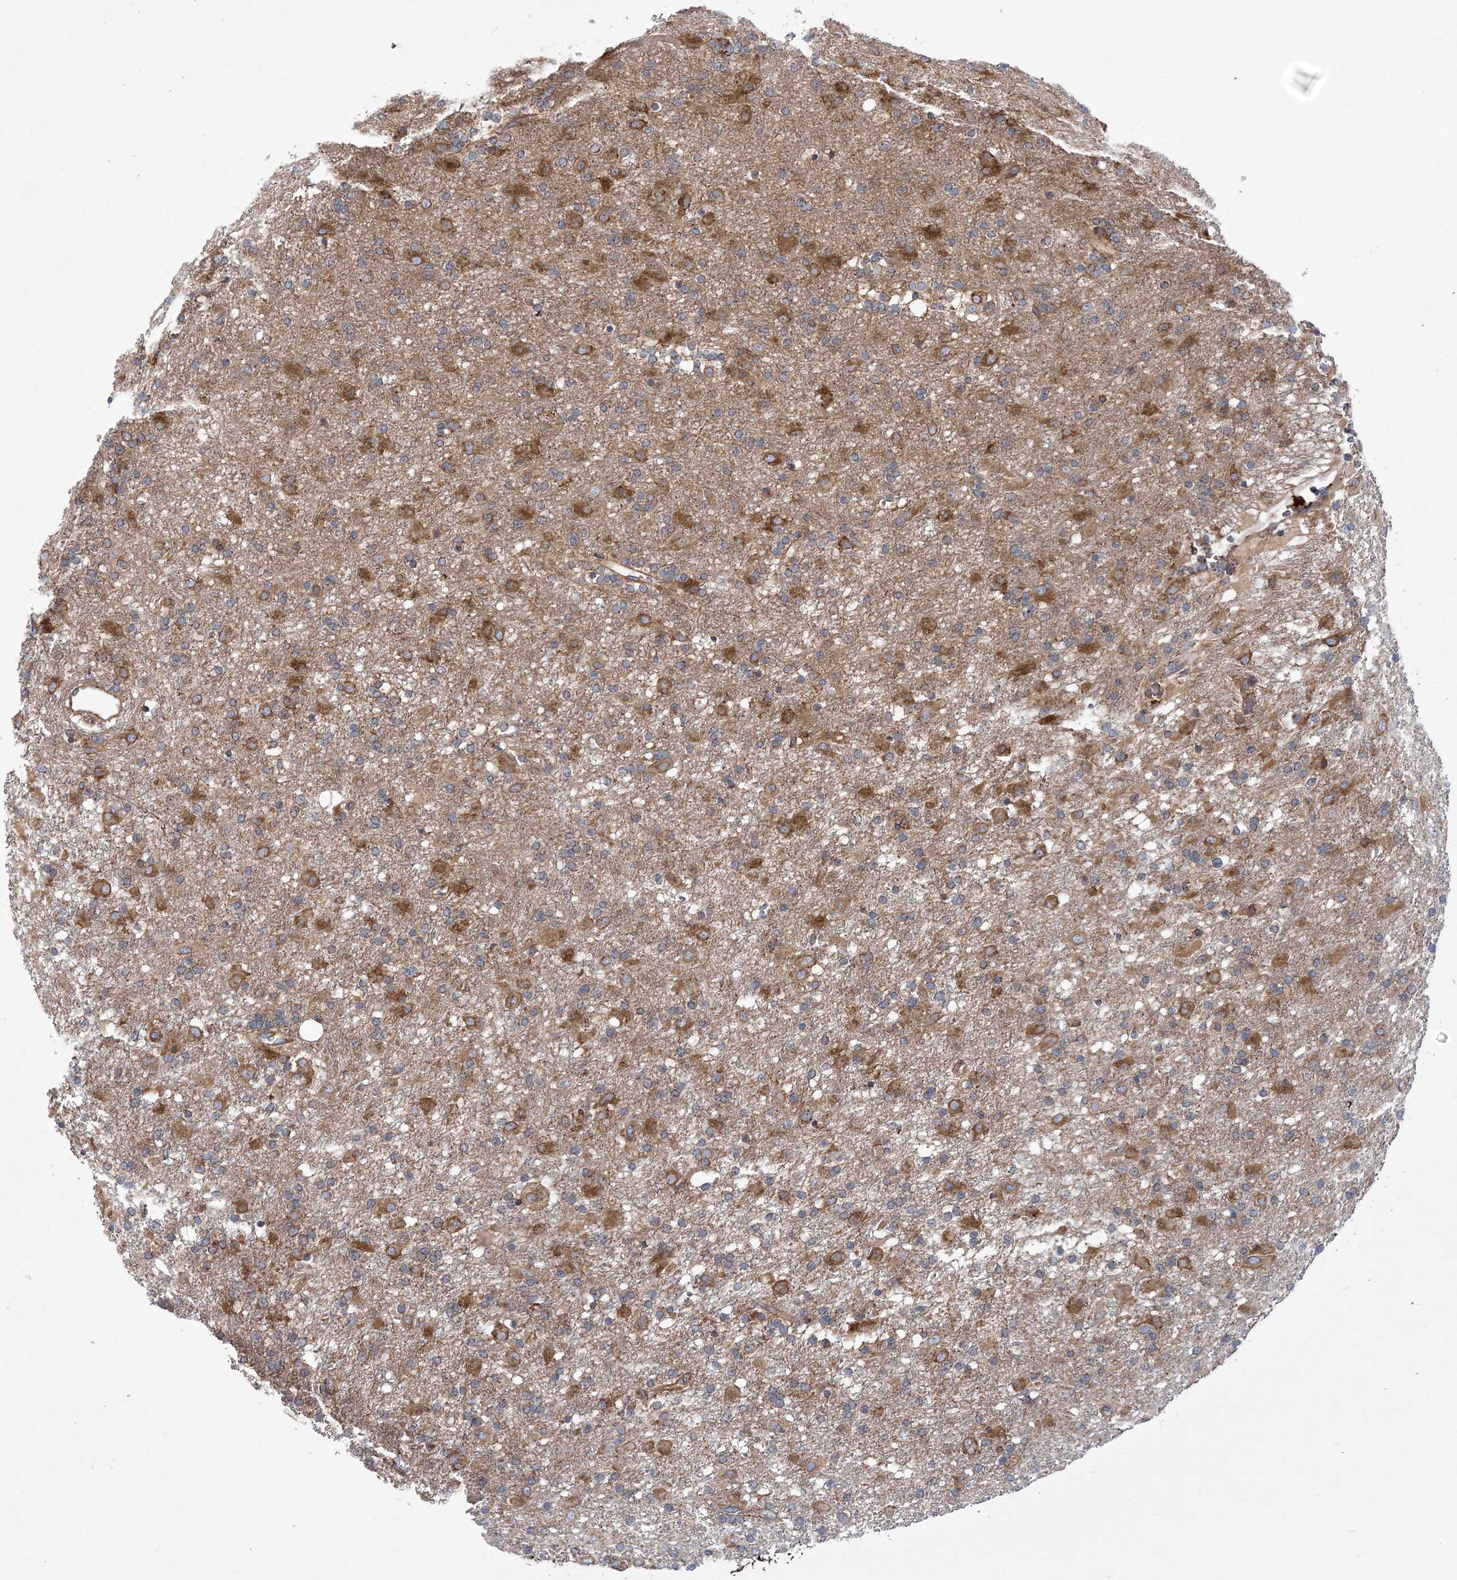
{"staining": {"intensity": "moderate", "quantity": "25%-75%", "location": "cytoplasmic/membranous"}, "tissue": "glioma", "cell_type": "Tumor cells", "image_type": "cancer", "snomed": [{"axis": "morphology", "description": "Glioma, malignant, Low grade"}, {"axis": "topography", "description": "Brain"}], "caption": "Protein analysis of glioma tissue reveals moderate cytoplasmic/membranous staining in about 25%-75% of tumor cells.", "gene": "COPB2", "patient": {"sex": "male", "age": 65}}